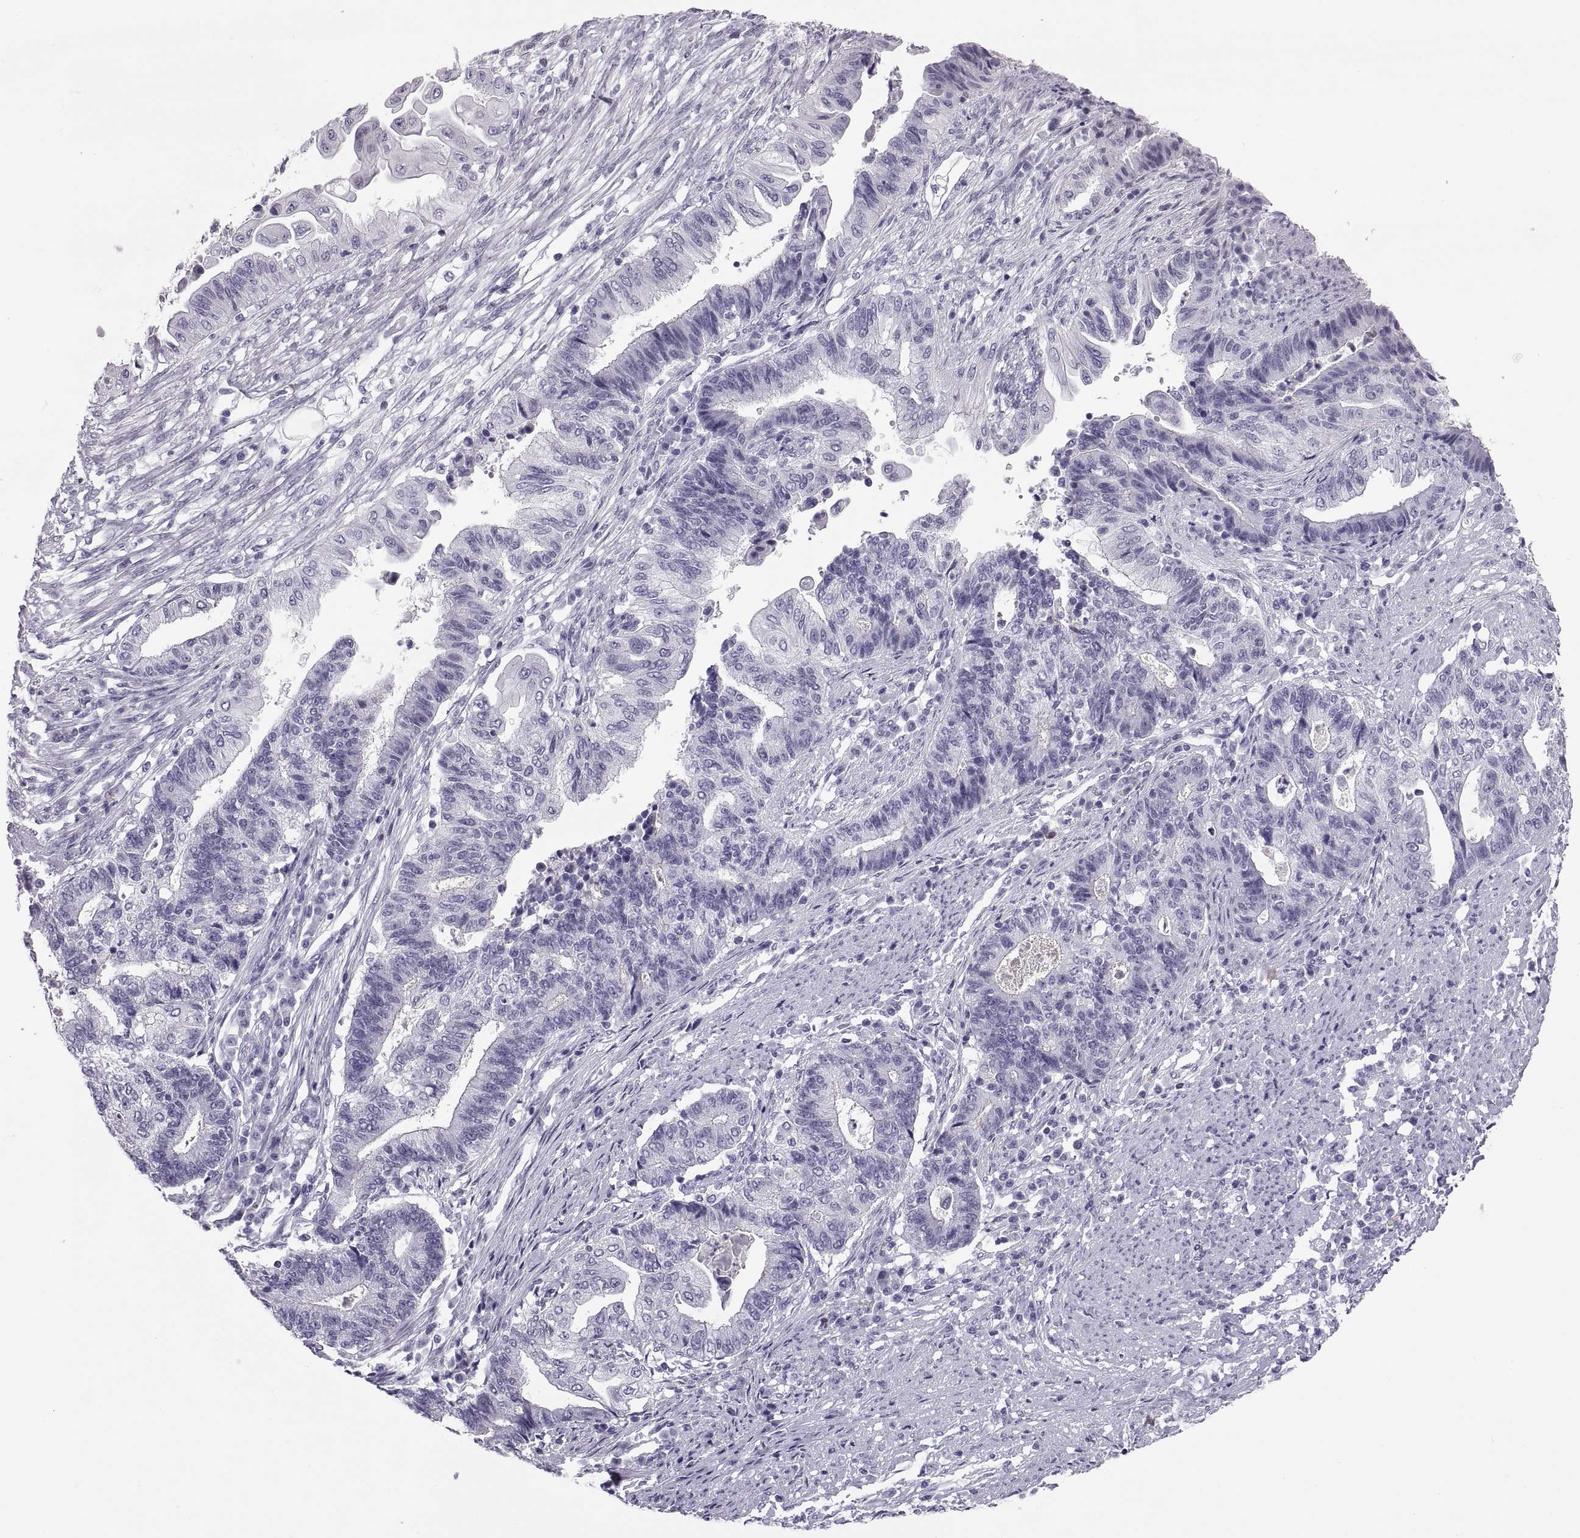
{"staining": {"intensity": "negative", "quantity": "none", "location": "none"}, "tissue": "endometrial cancer", "cell_type": "Tumor cells", "image_type": "cancer", "snomed": [{"axis": "morphology", "description": "Adenocarcinoma, NOS"}, {"axis": "topography", "description": "Uterus"}, {"axis": "topography", "description": "Endometrium"}], "caption": "Immunohistochemistry image of neoplastic tissue: adenocarcinoma (endometrial) stained with DAB (3,3'-diaminobenzidine) reveals no significant protein expression in tumor cells.", "gene": "QRICH2", "patient": {"sex": "female", "age": 54}}